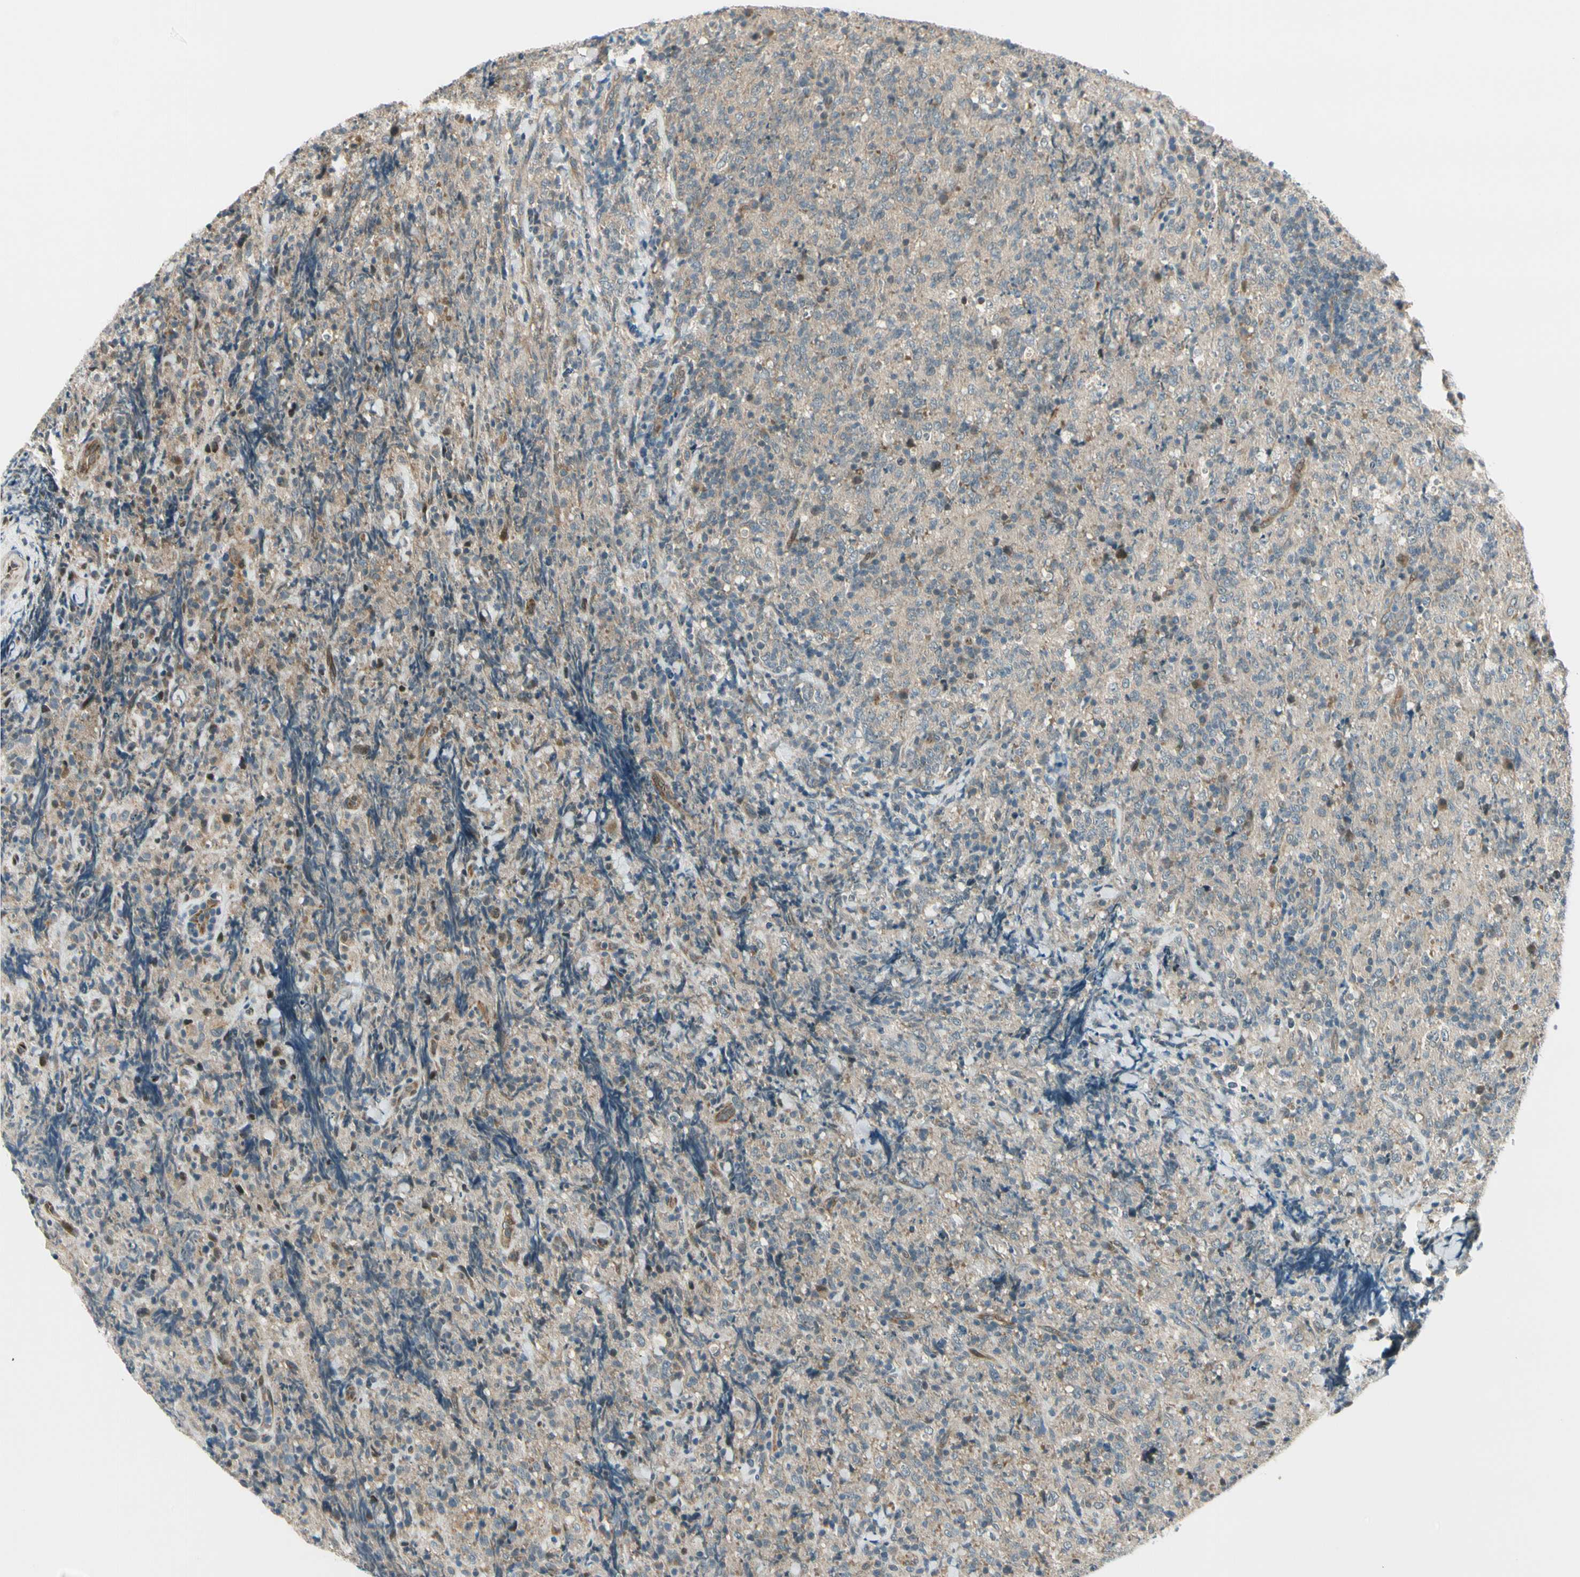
{"staining": {"intensity": "weak", "quantity": "25%-75%", "location": "cytoplasmic/membranous"}, "tissue": "lymphoma", "cell_type": "Tumor cells", "image_type": "cancer", "snomed": [{"axis": "morphology", "description": "Malignant lymphoma, non-Hodgkin's type, High grade"}, {"axis": "topography", "description": "Tonsil"}], "caption": "Immunohistochemistry staining of lymphoma, which displays low levels of weak cytoplasmic/membranous expression in about 25%-75% of tumor cells indicating weak cytoplasmic/membranous protein positivity. The staining was performed using DAB (brown) for protein detection and nuclei were counterstained in hematoxylin (blue).", "gene": "SVBP", "patient": {"sex": "female", "age": 36}}